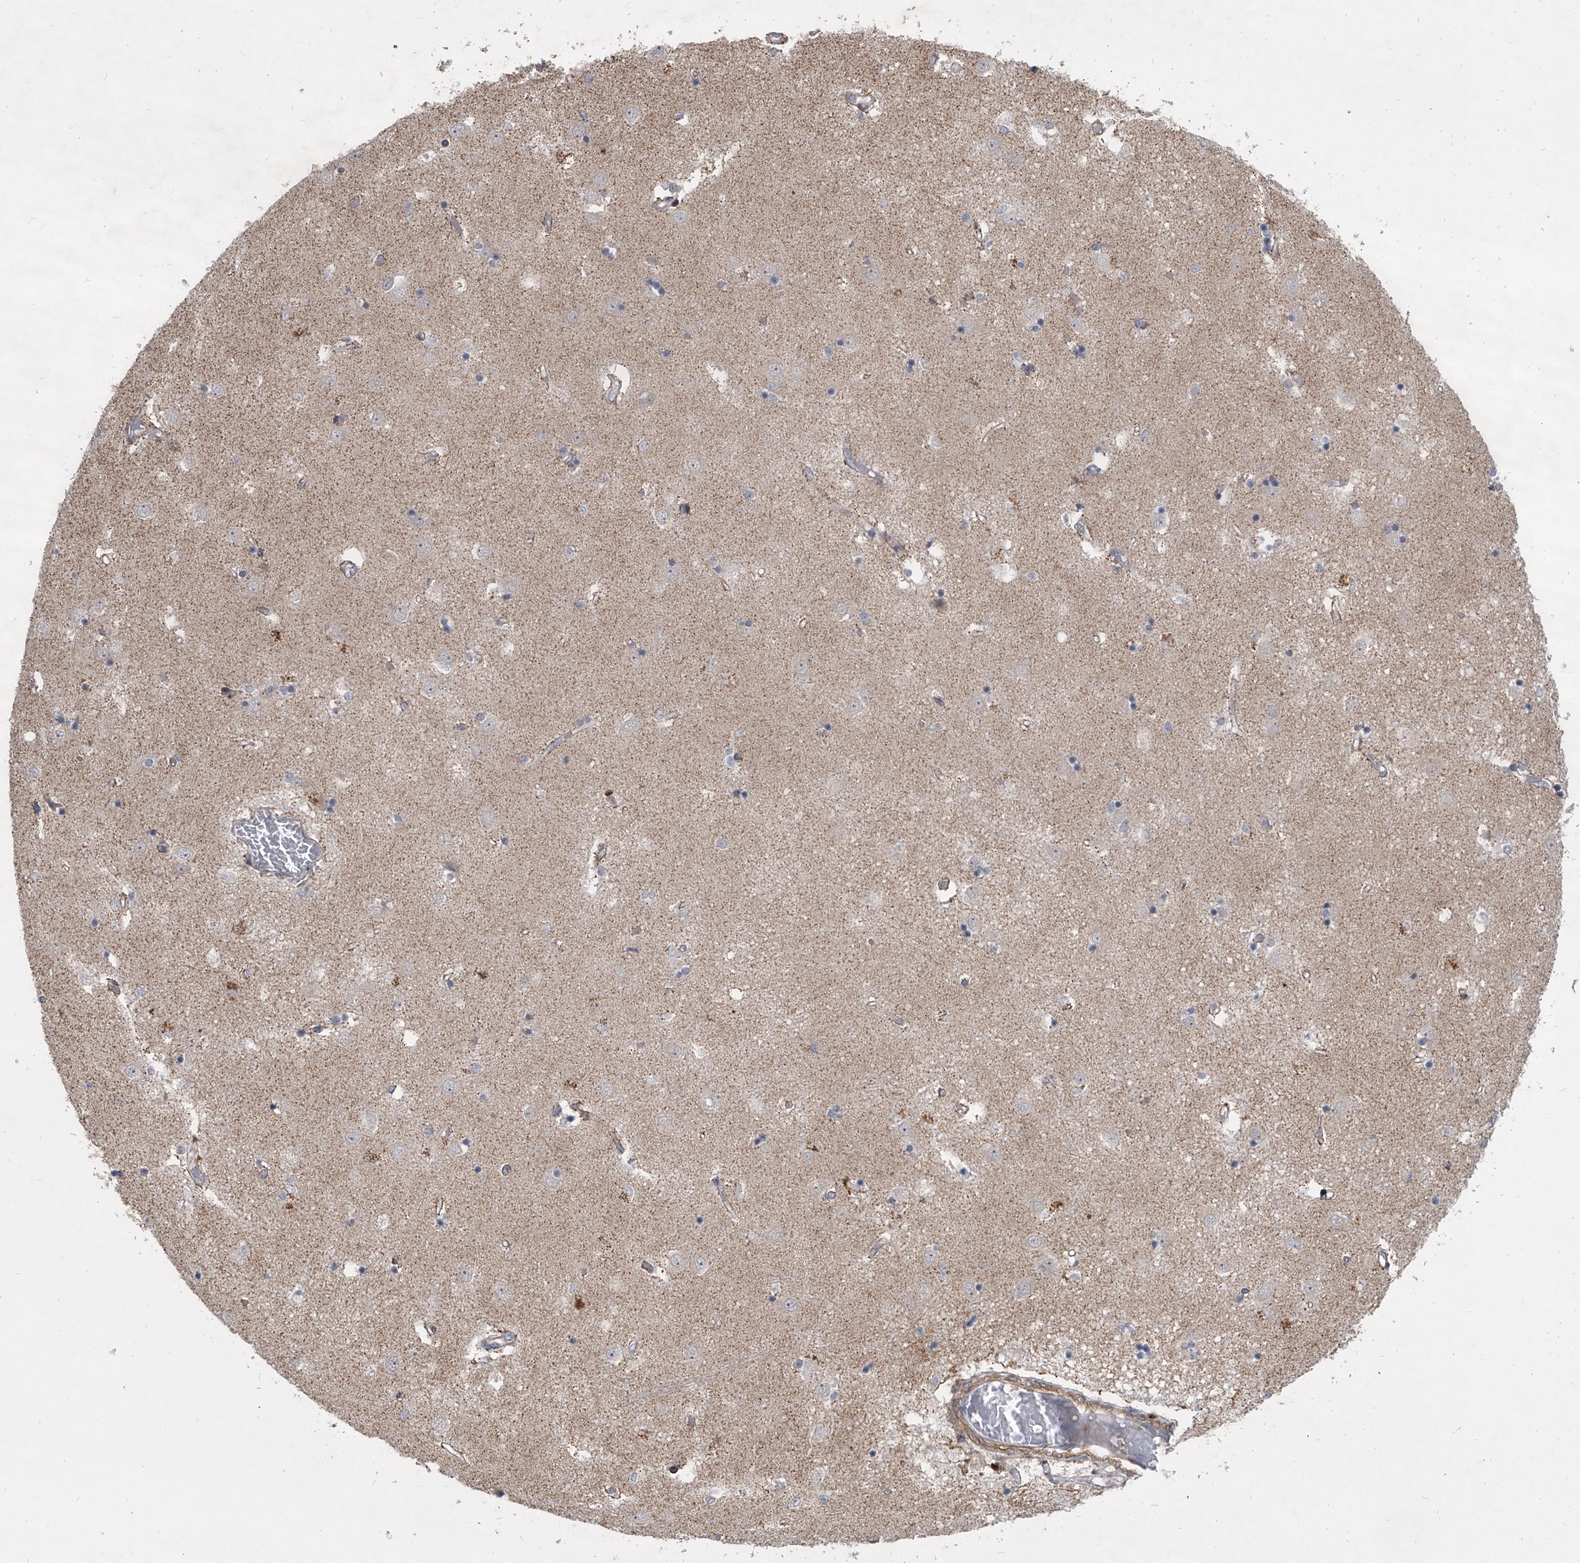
{"staining": {"intensity": "negative", "quantity": "none", "location": "none"}, "tissue": "caudate", "cell_type": "Glial cells", "image_type": "normal", "snomed": [{"axis": "morphology", "description": "Normal tissue, NOS"}, {"axis": "topography", "description": "Lateral ventricle wall"}], "caption": "High power microscopy micrograph of an immunohistochemistry (IHC) histopathology image of unremarkable caudate, revealing no significant staining in glial cells. (IHC, brightfield microscopy, high magnification).", "gene": "HEATR6", "patient": {"sex": "male", "age": 45}}